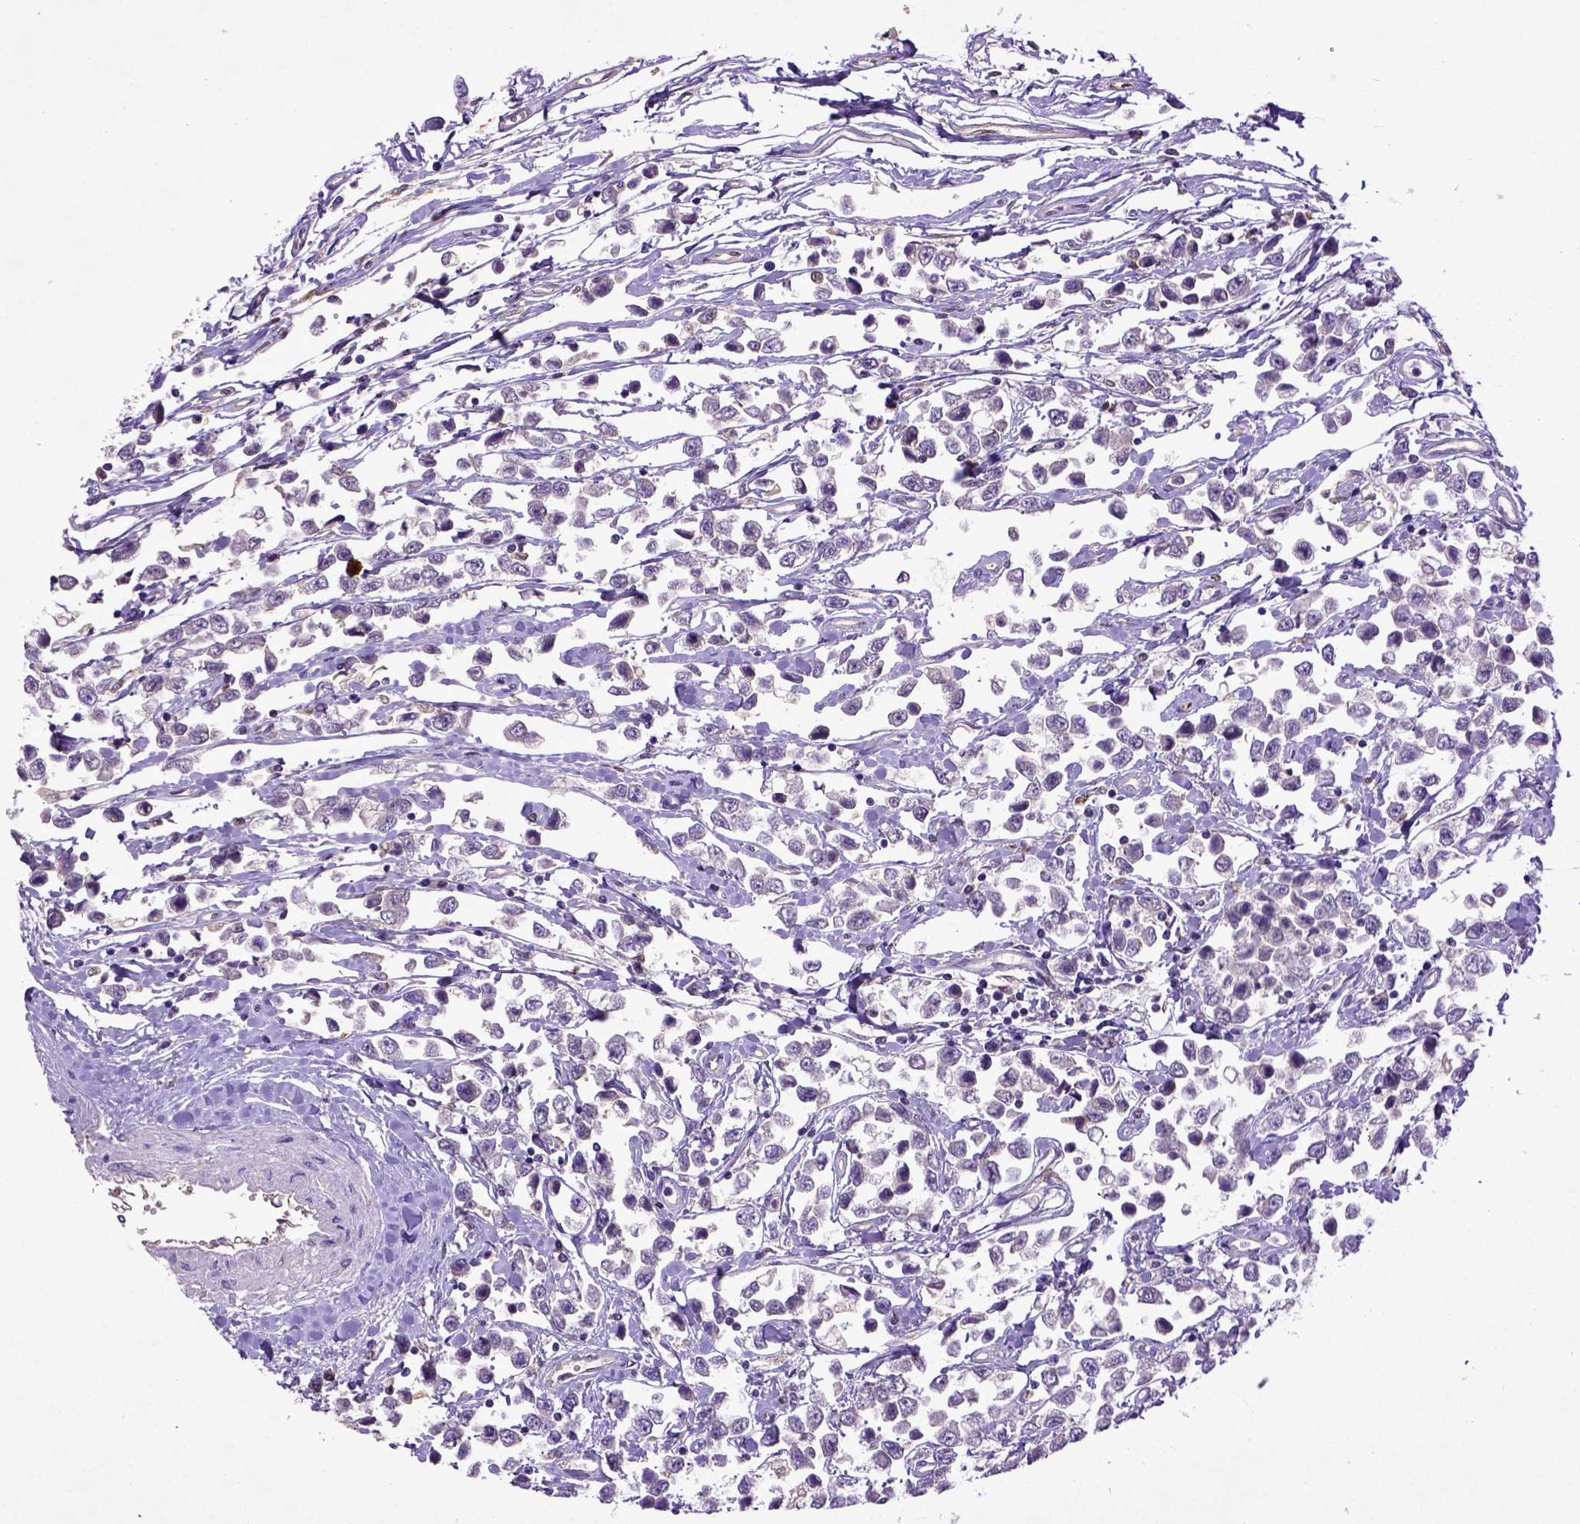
{"staining": {"intensity": "negative", "quantity": "none", "location": "none"}, "tissue": "testis cancer", "cell_type": "Tumor cells", "image_type": "cancer", "snomed": [{"axis": "morphology", "description": "Seminoma, NOS"}, {"axis": "topography", "description": "Testis"}], "caption": "This micrograph is of testis cancer (seminoma) stained with immunohistochemistry to label a protein in brown with the nuclei are counter-stained blue. There is no staining in tumor cells.", "gene": "DEPDC1B", "patient": {"sex": "male", "age": 34}}